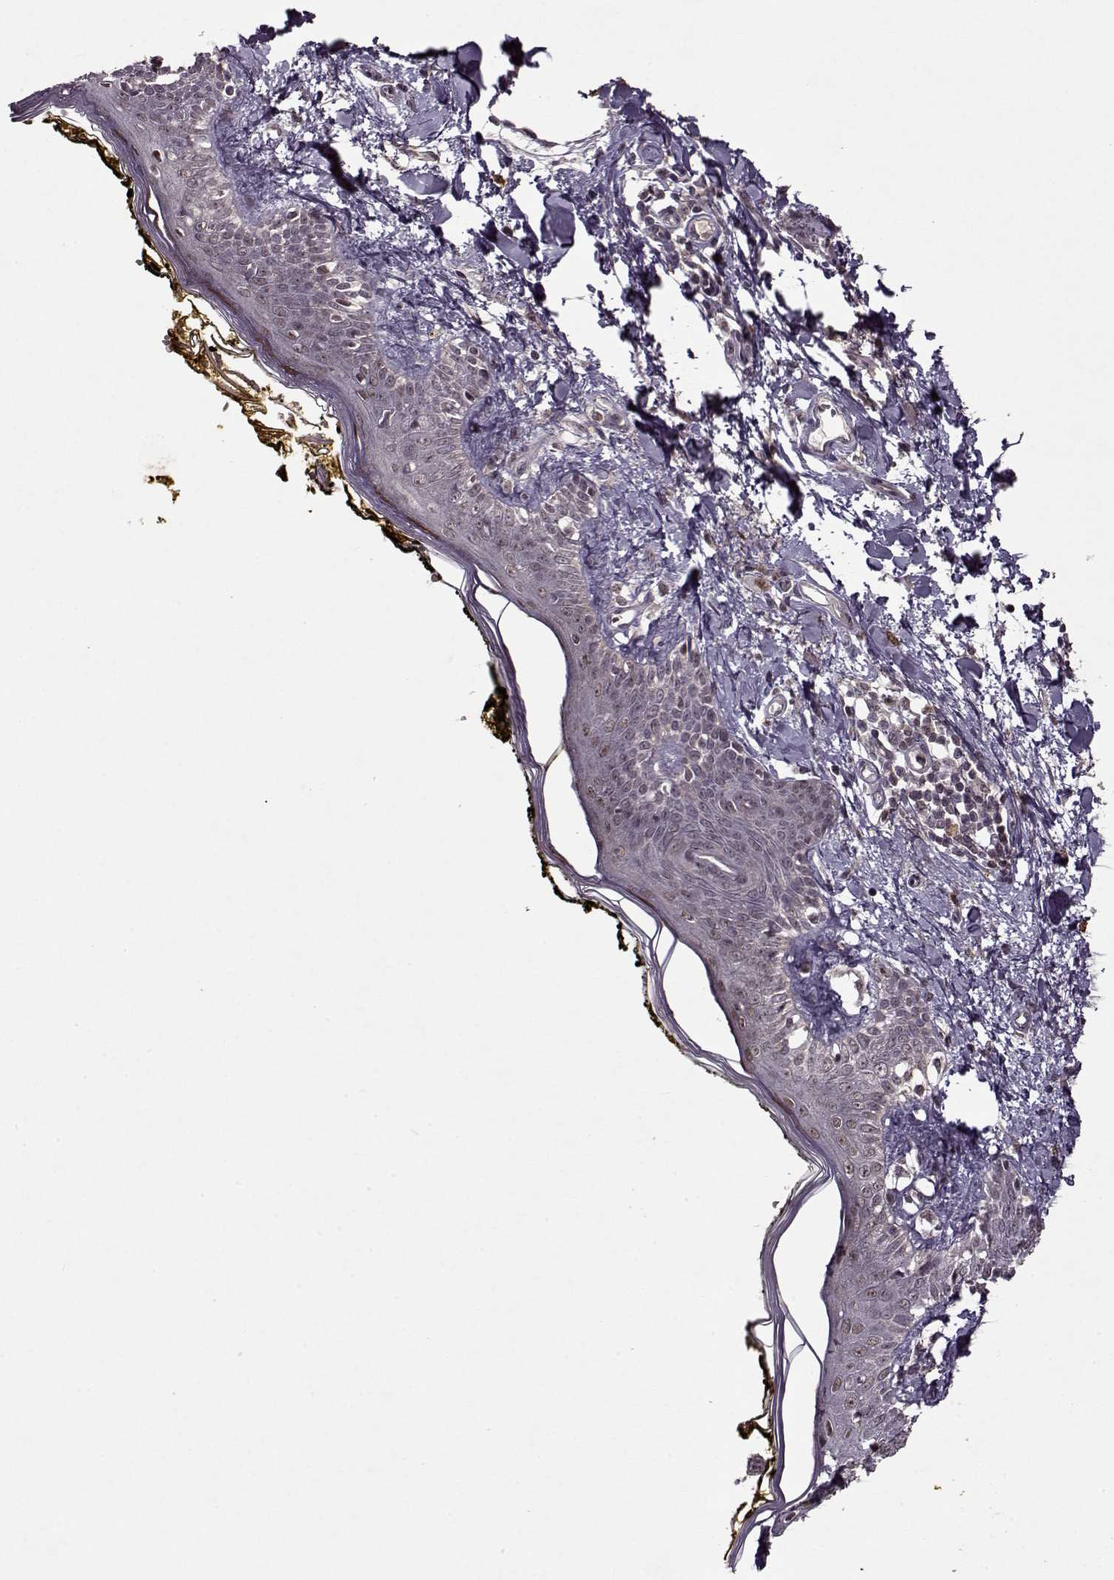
{"staining": {"intensity": "negative", "quantity": "none", "location": "none"}, "tissue": "skin", "cell_type": "Fibroblasts", "image_type": "normal", "snomed": [{"axis": "morphology", "description": "Normal tissue, NOS"}, {"axis": "topography", "description": "Skin"}], "caption": "Fibroblasts show no significant protein positivity in normal skin.", "gene": "PSMA7", "patient": {"sex": "male", "age": 76}}